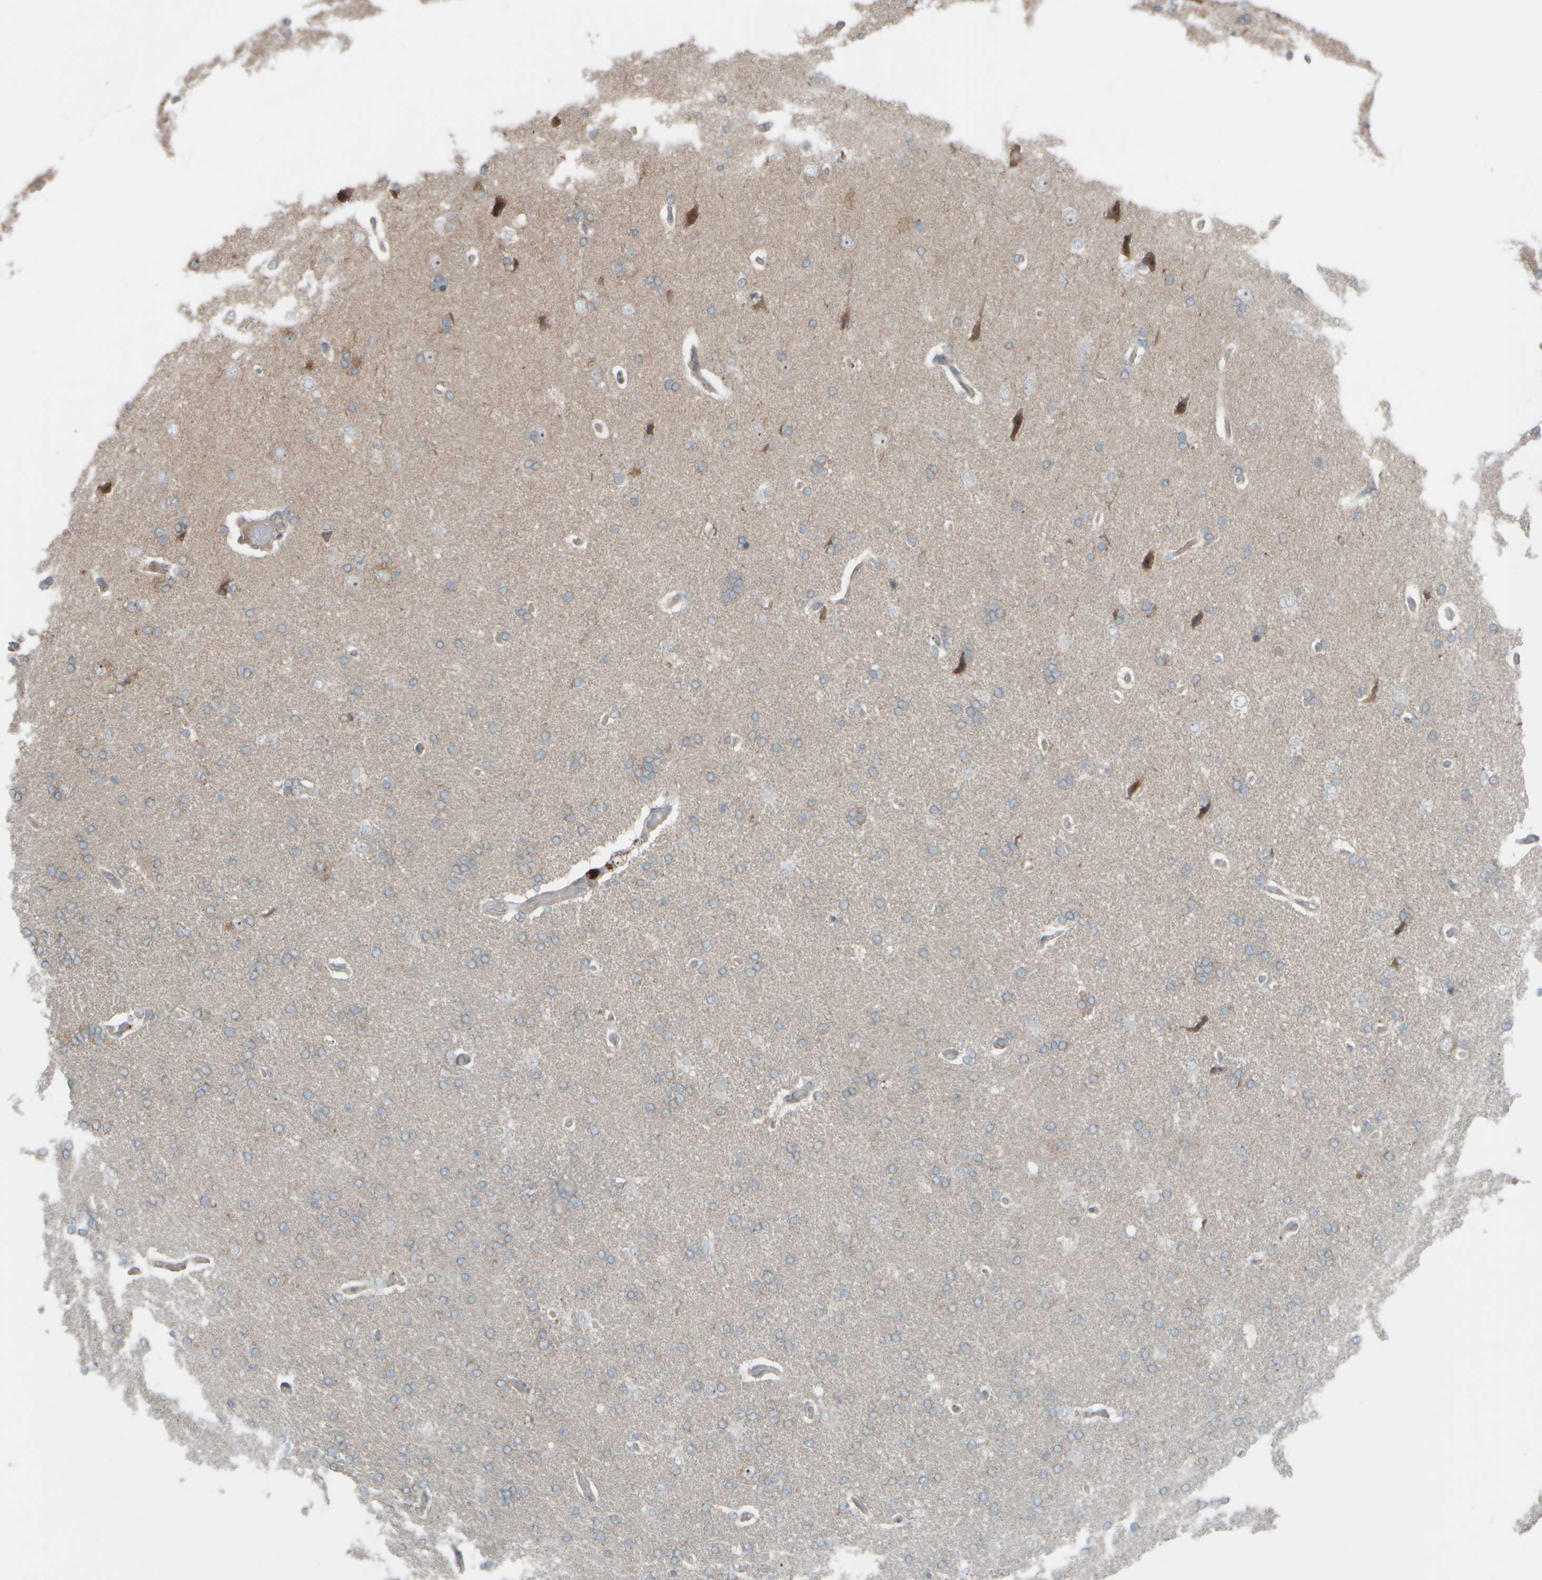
{"staining": {"intensity": "negative", "quantity": "none", "location": "none"}, "tissue": "cerebral cortex", "cell_type": "Endothelial cells", "image_type": "normal", "snomed": [{"axis": "morphology", "description": "Normal tissue, NOS"}, {"axis": "topography", "description": "Cerebral cortex"}], "caption": "This image is of unremarkable cerebral cortex stained with immunohistochemistry to label a protein in brown with the nuclei are counter-stained blue. There is no positivity in endothelial cells.", "gene": "HGS", "patient": {"sex": "male", "age": 62}}